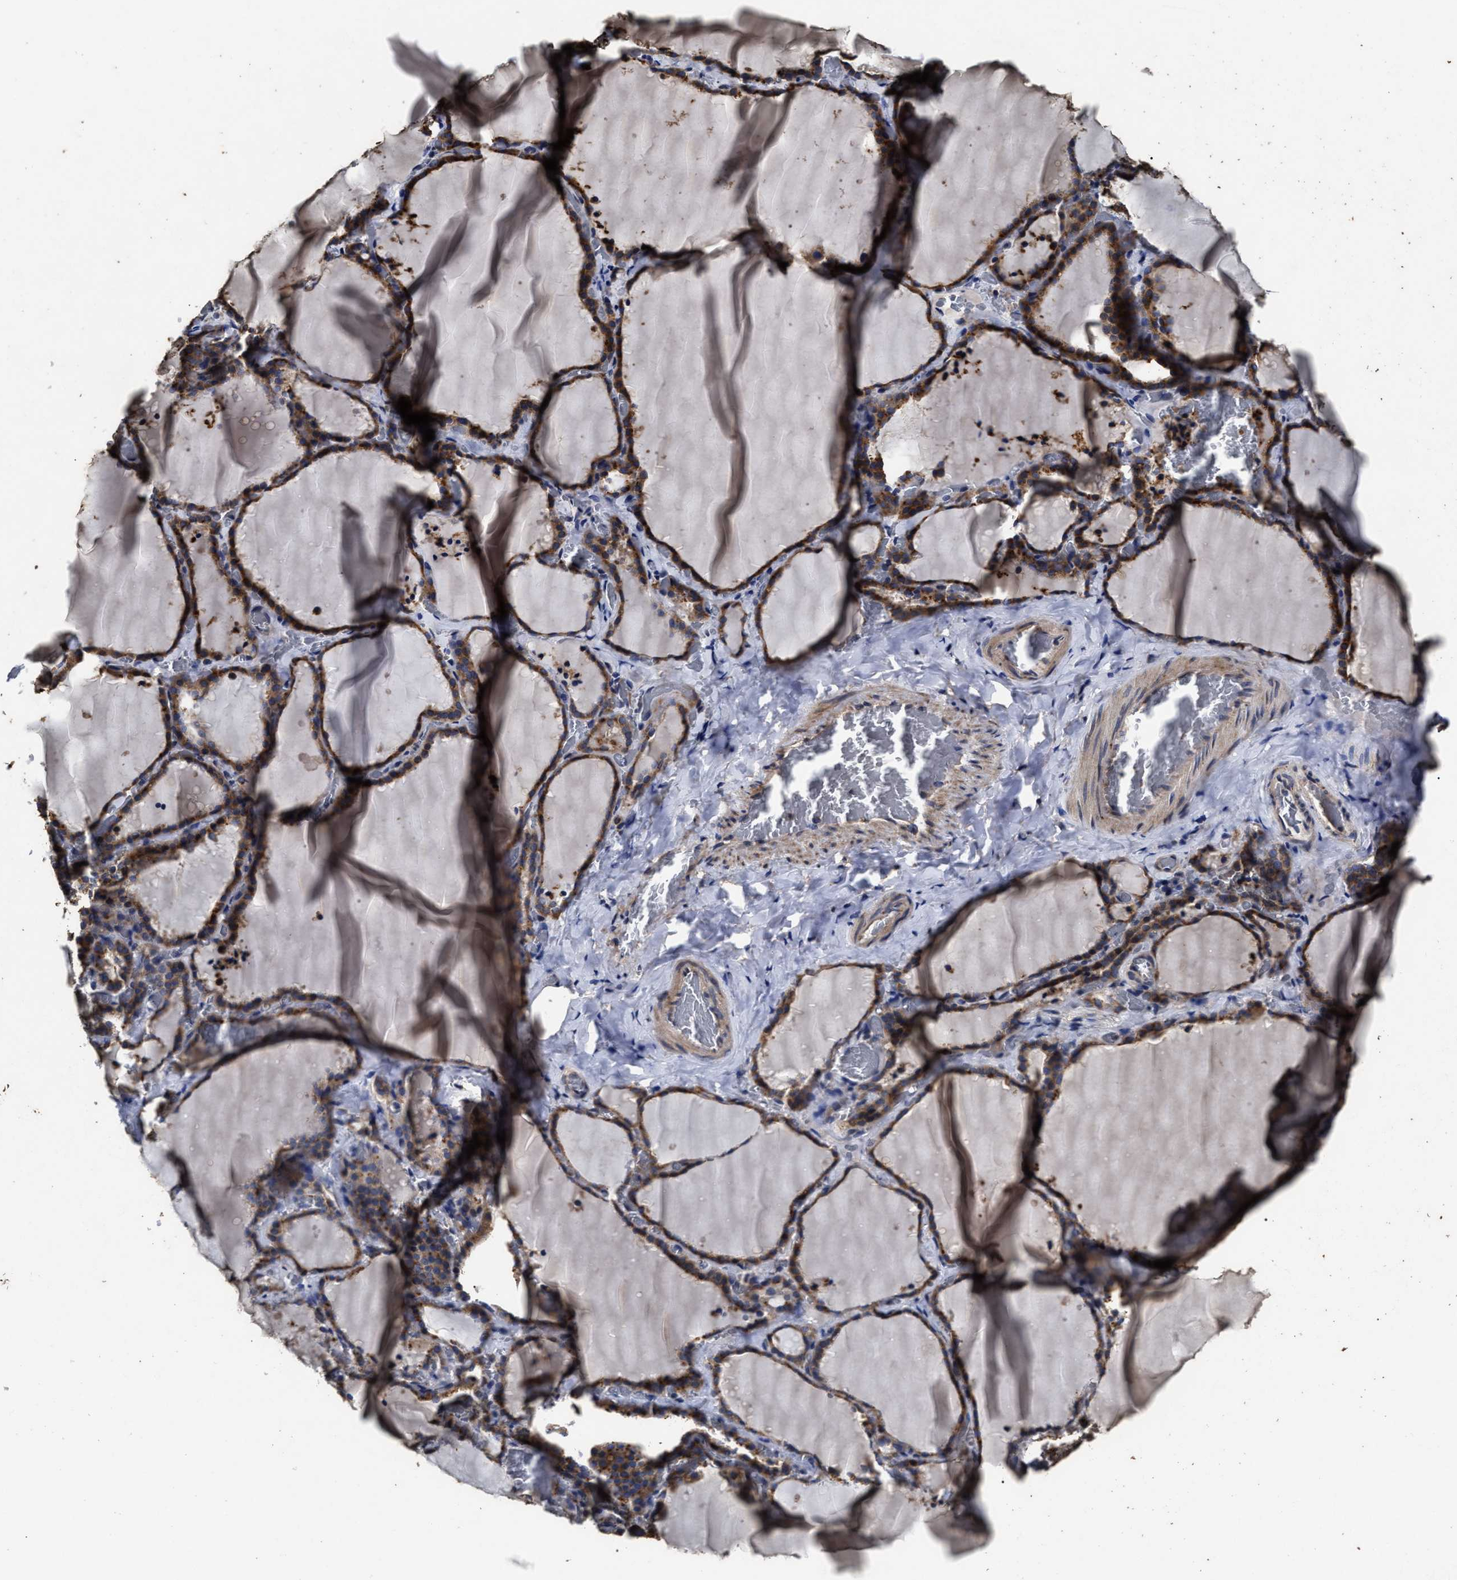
{"staining": {"intensity": "moderate", "quantity": ">75%", "location": "cytoplasmic/membranous"}, "tissue": "thyroid gland", "cell_type": "Glandular cells", "image_type": "normal", "snomed": [{"axis": "morphology", "description": "Normal tissue, NOS"}, {"axis": "topography", "description": "Thyroid gland"}], "caption": "Moderate cytoplasmic/membranous protein expression is appreciated in approximately >75% of glandular cells in thyroid gland. (brown staining indicates protein expression, while blue staining denotes nuclei).", "gene": "PPM1K", "patient": {"sex": "female", "age": 22}}